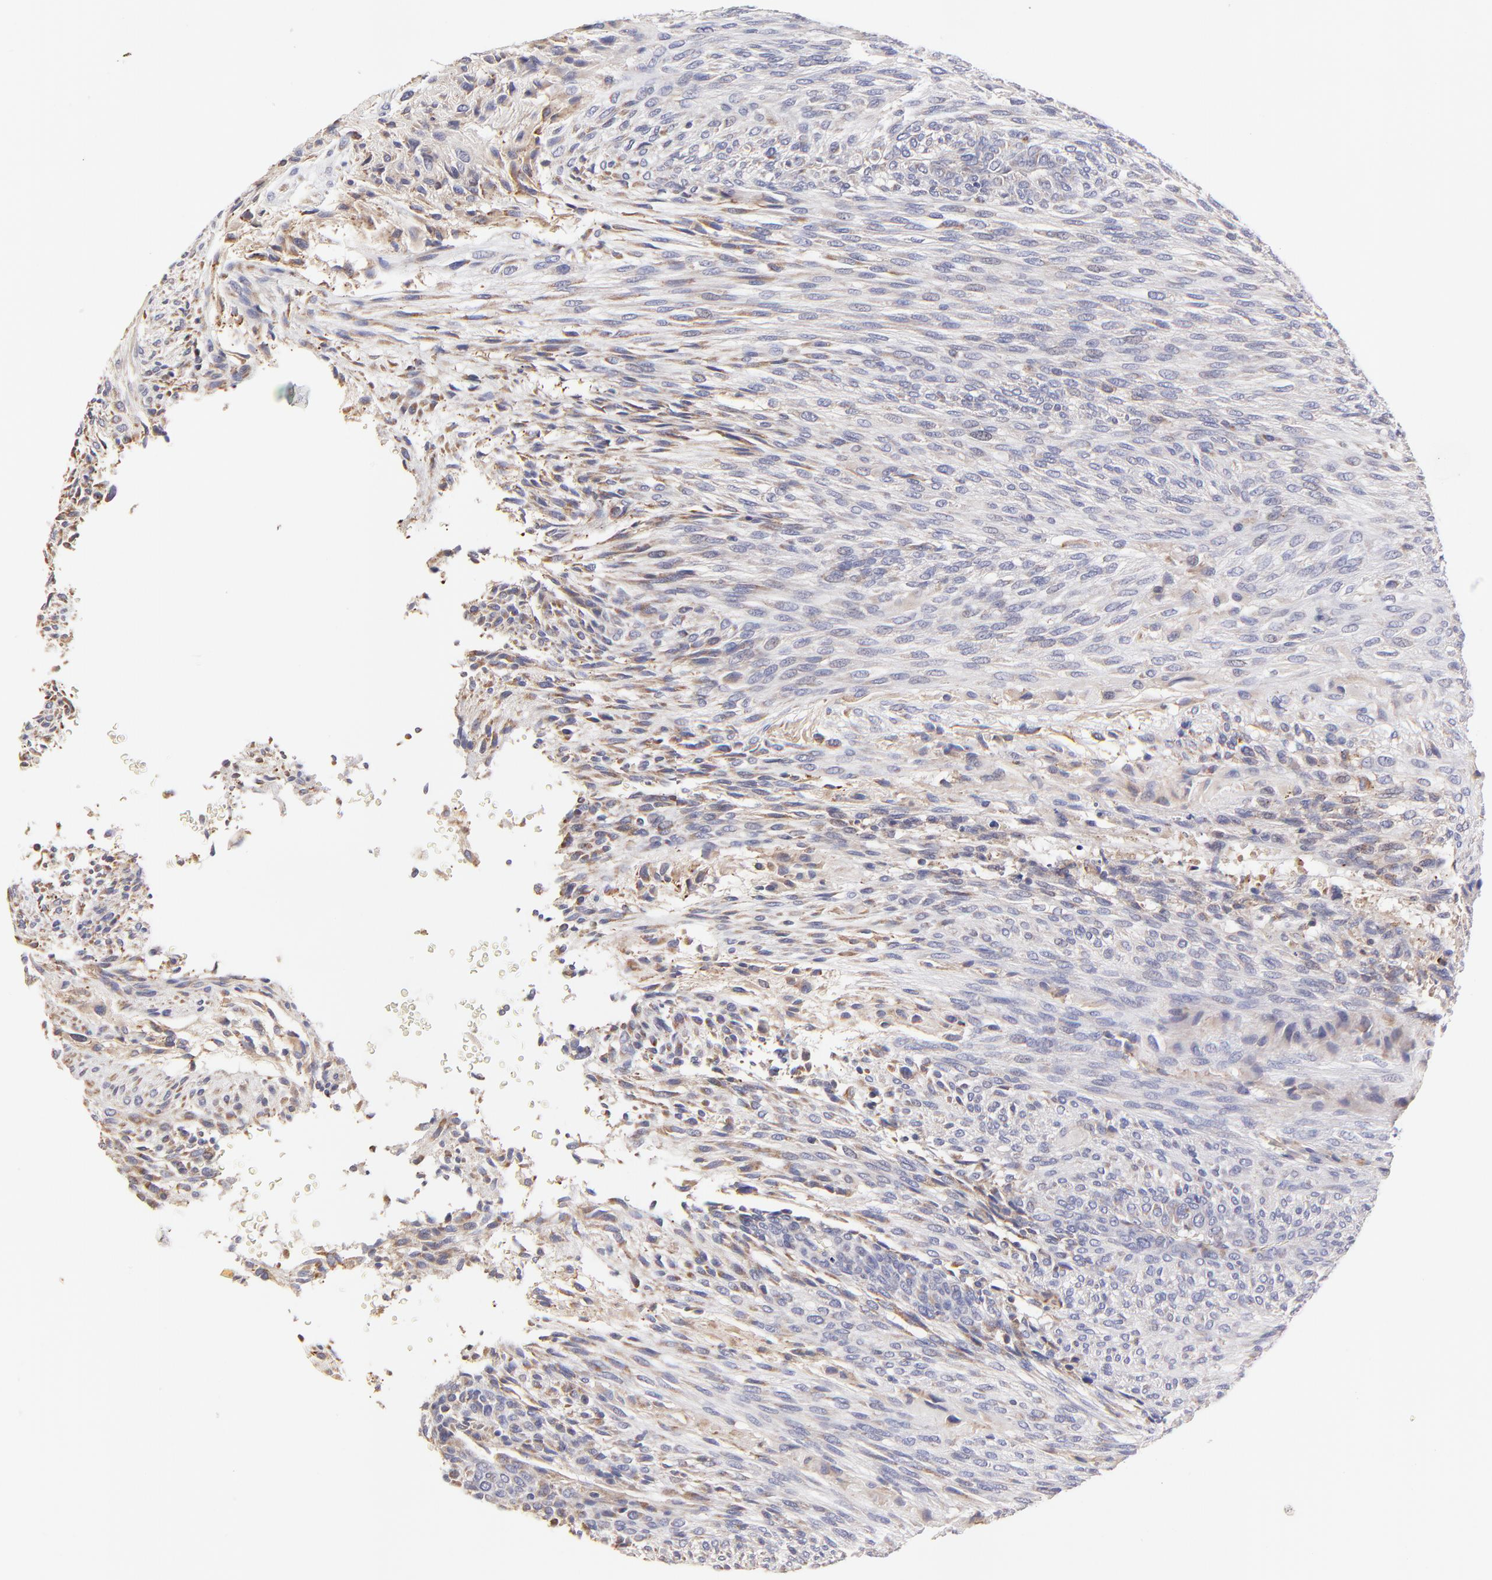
{"staining": {"intensity": "weak", "quantity": "<25%", "location": "cytoplasmic/membranous"}, "tissue": "glioma", "cell_type": "Tumor cells", "image_type": "cancer", "snomed": [{"axis": "morphology", "description": "Glioma, malignant, High grade"}, {"axis": "topography", "description": "Cerebral cortex"}], "caption": "This photomicrograph is of malignant glioma (high-grade) stained with IHC to label a protein in brown with the nuclei are counter-stained blue. There is no expression in tumor cells.", "gene": "GCSAM", "patient": {"sex": "female", "age": 55}}